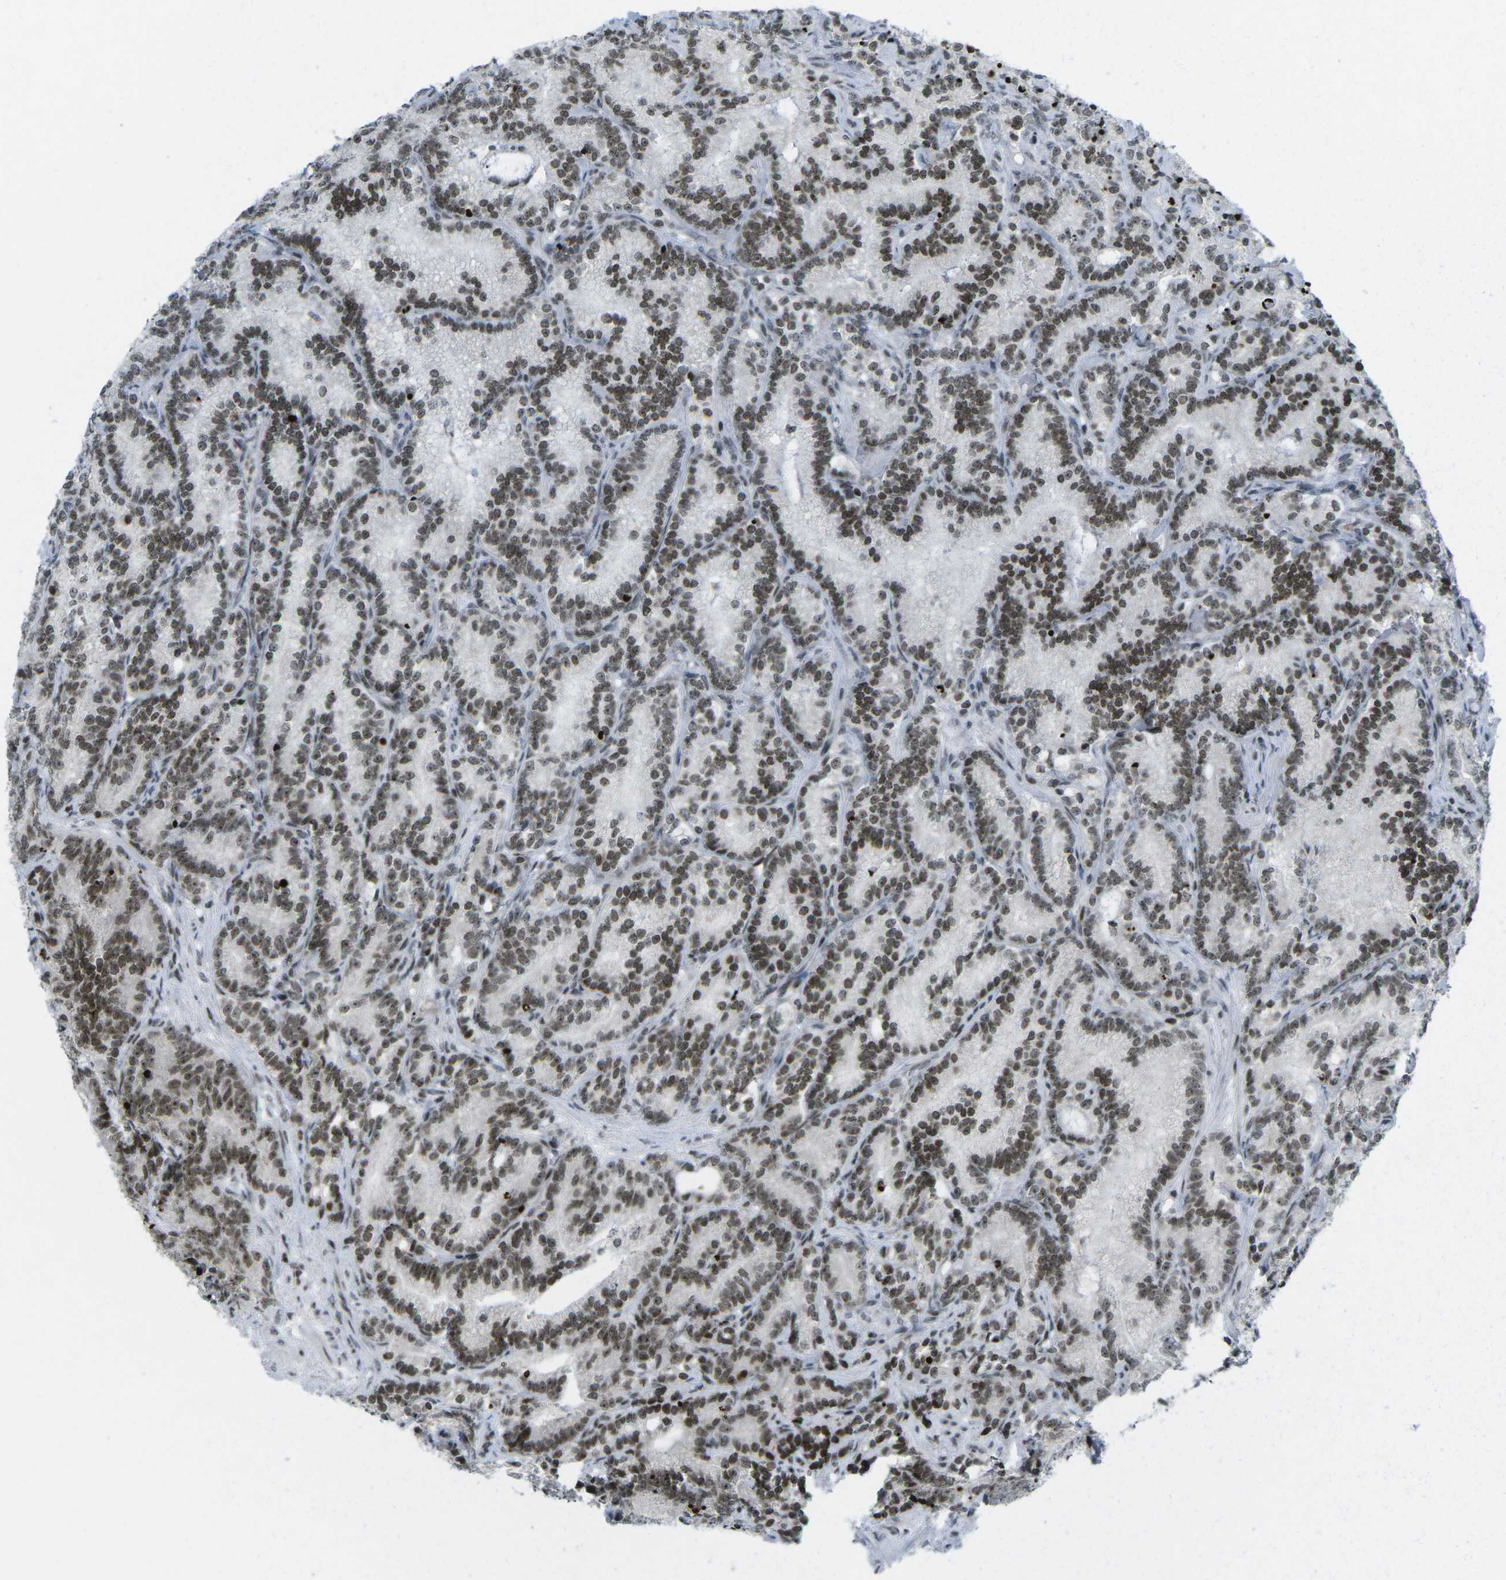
{"staining": {"intensity": "strong", "quantity": ">75%", "location": "nuclear"}, "tissue": "prostate cancer", "cell_type": "Tumor cells", "image_type": "cancer", "snomed": [{"axis": "morphology", "description": "Adenocarcinoma, Low grade"}, {"axis": "topography", "description": "Prostate"}], "caption": "DAB (3,3'-diaminobenzidine) immunohistochemical staining of prostate cancer reveals strong nuclear protein positivity in approximately >75% of tumor cells.", "gene": "EME1", "patient": {"sex": "male", "age": 89}}